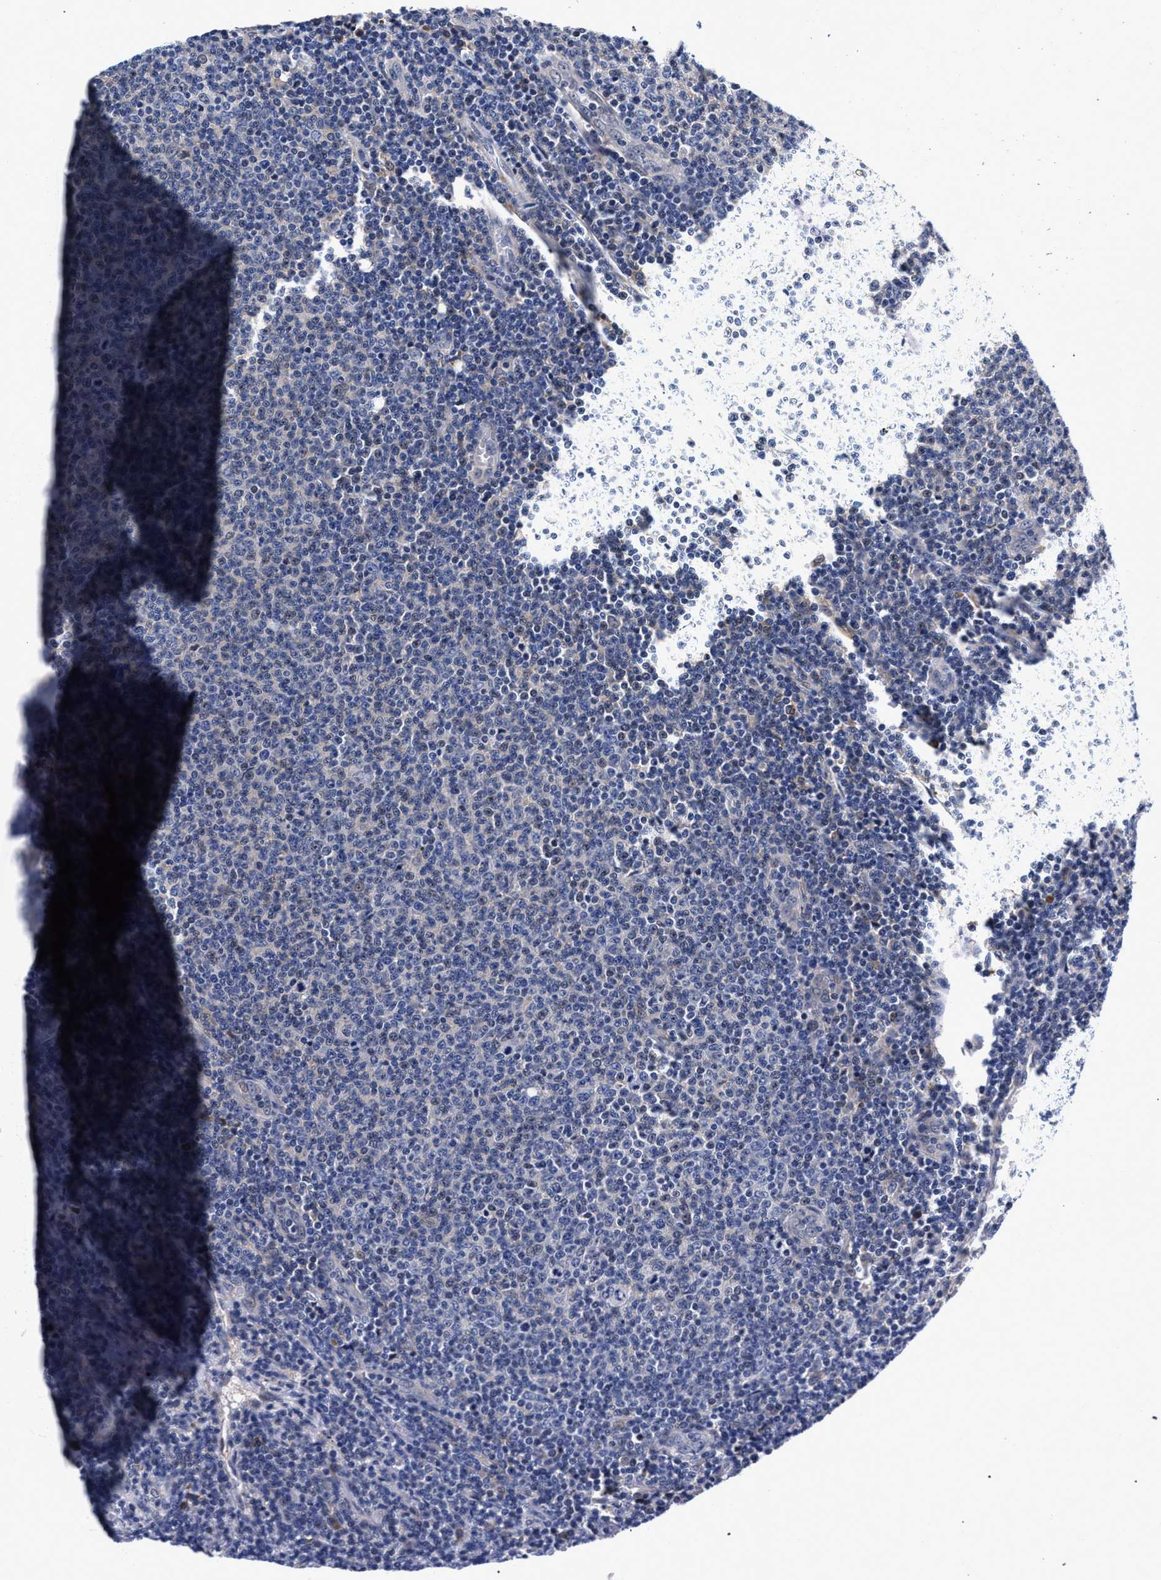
{"staining": {"intensity": "negative", "quantity": "none", "location": "none"}, "tissue": "lymphoma", "cell_type": "Tumor cells", "image_type": "cancer", "snomed": [{"axis": "morphology", "description": "Malignant lymphoma, non-Hodgkin's type, Low grade"}, {"axis": "topography", "description": "Lymph node"}], "caption": "An immunohistochemistry (IHC) image of low-grade malignant lymphoma, non-Hodgkin's type is shown. There is no staining in tumor cells of low-grade malignant lymphoma, non-Hodgkin's type.", "gene": "ZNF462", "patient": {"sex": "male", "age": 66}}